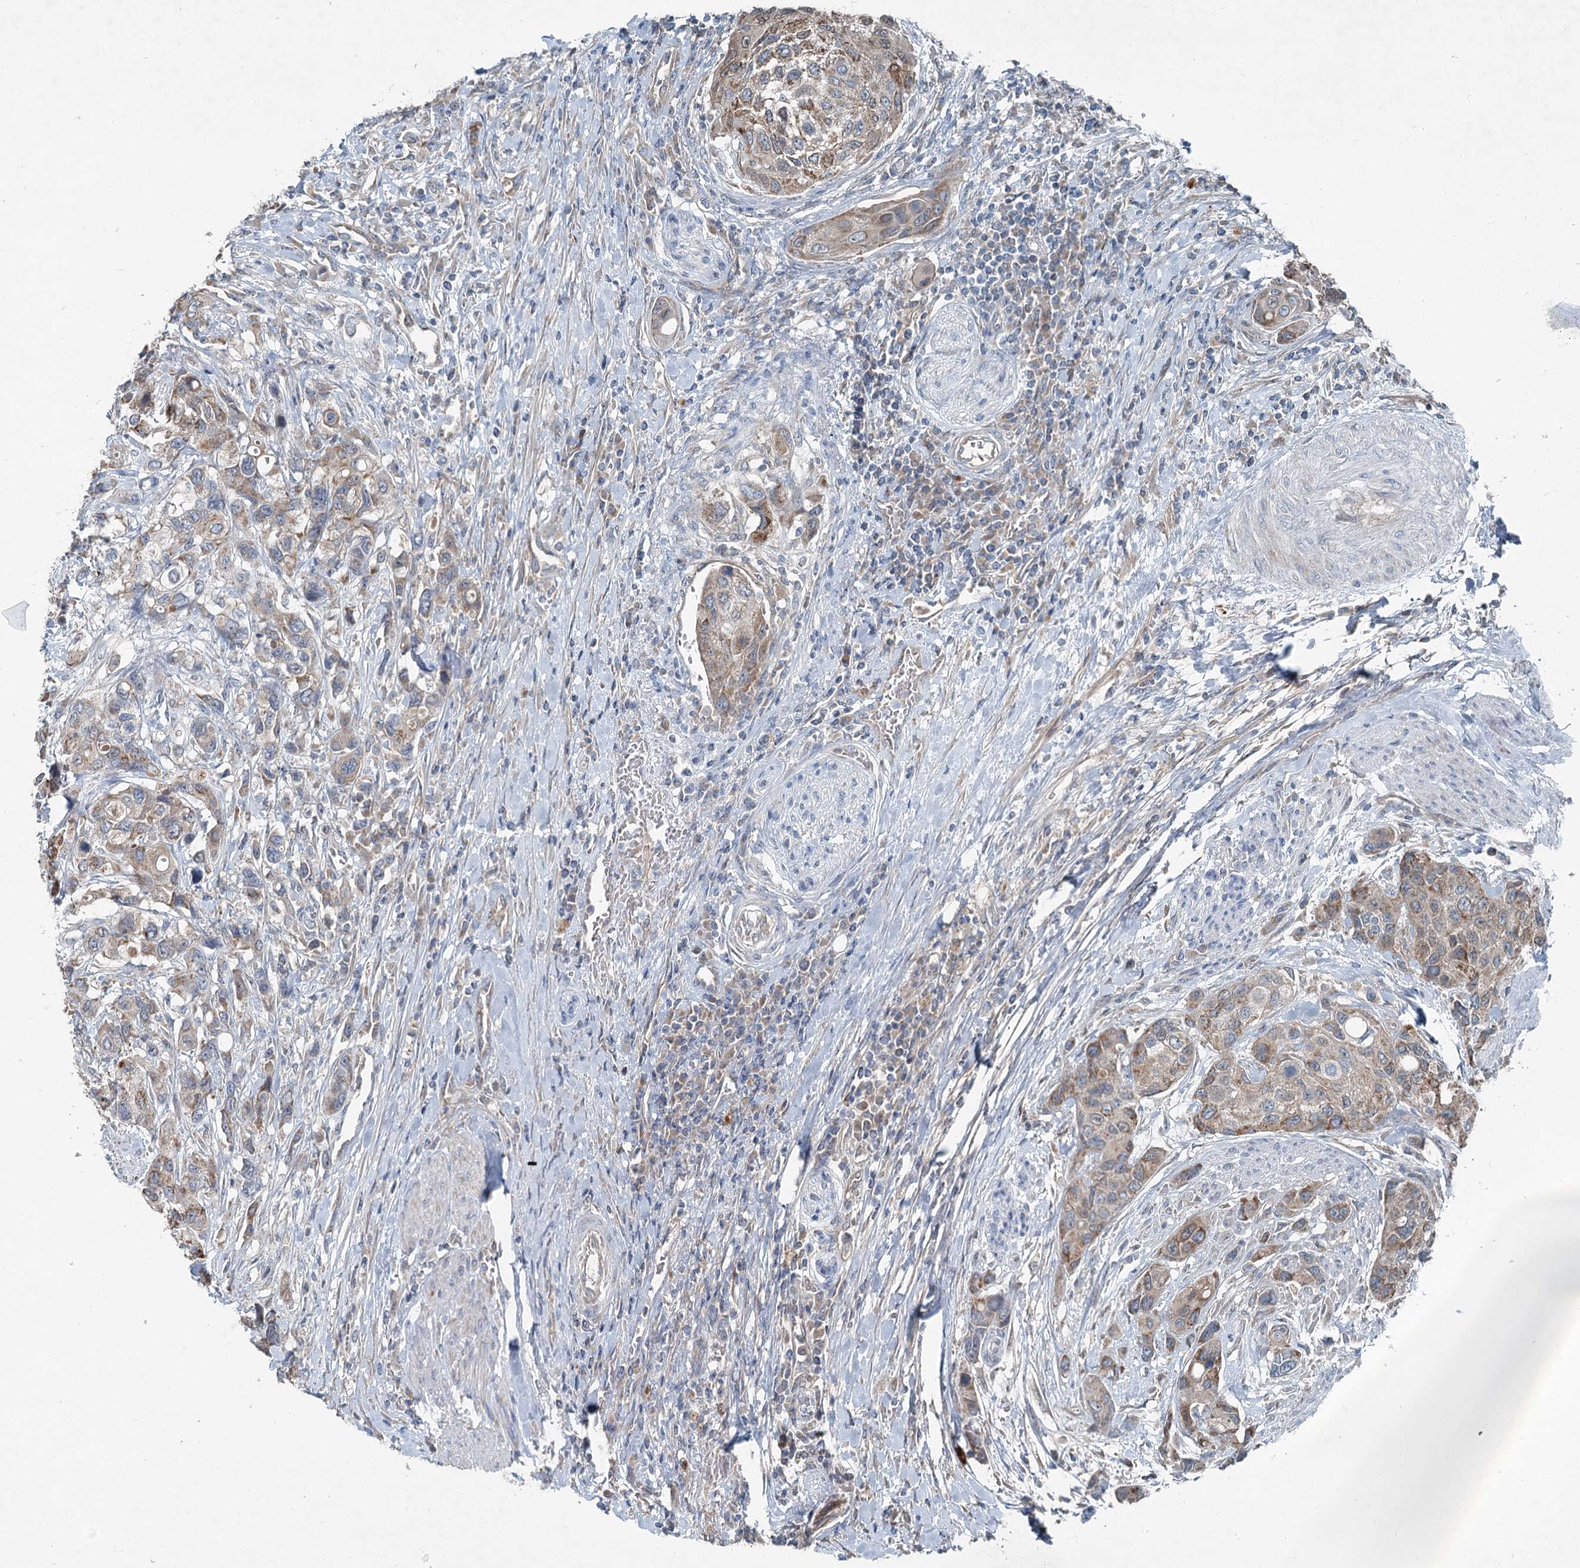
{"staining": {"intensity": "moderate", "quantity": ">75%", "location": "cytoplasmic/membranous"}, "tissue": "urothelial cancer", "cell_type": "Tumor cells", "image_type": "cancer", "snomed": [{"axis": "morphology", "description": "Normal tissue, NOS"}, {"axis": "morphology", "description": "Urothelial carcinoma, High grade"}, {"axis": "topography", "description": "Vascular tissue"}, {"axis": "topography", "description": "Urinary bladder"}], "caption": "Brown immunohistochemical staining in urothelial cancer exhibits moderate cytoplasmic/membranous positivity in approximately >75% of tumor cells.", "gene": "CHCHD5", "patient": {"sex": "female", "age": 56}}